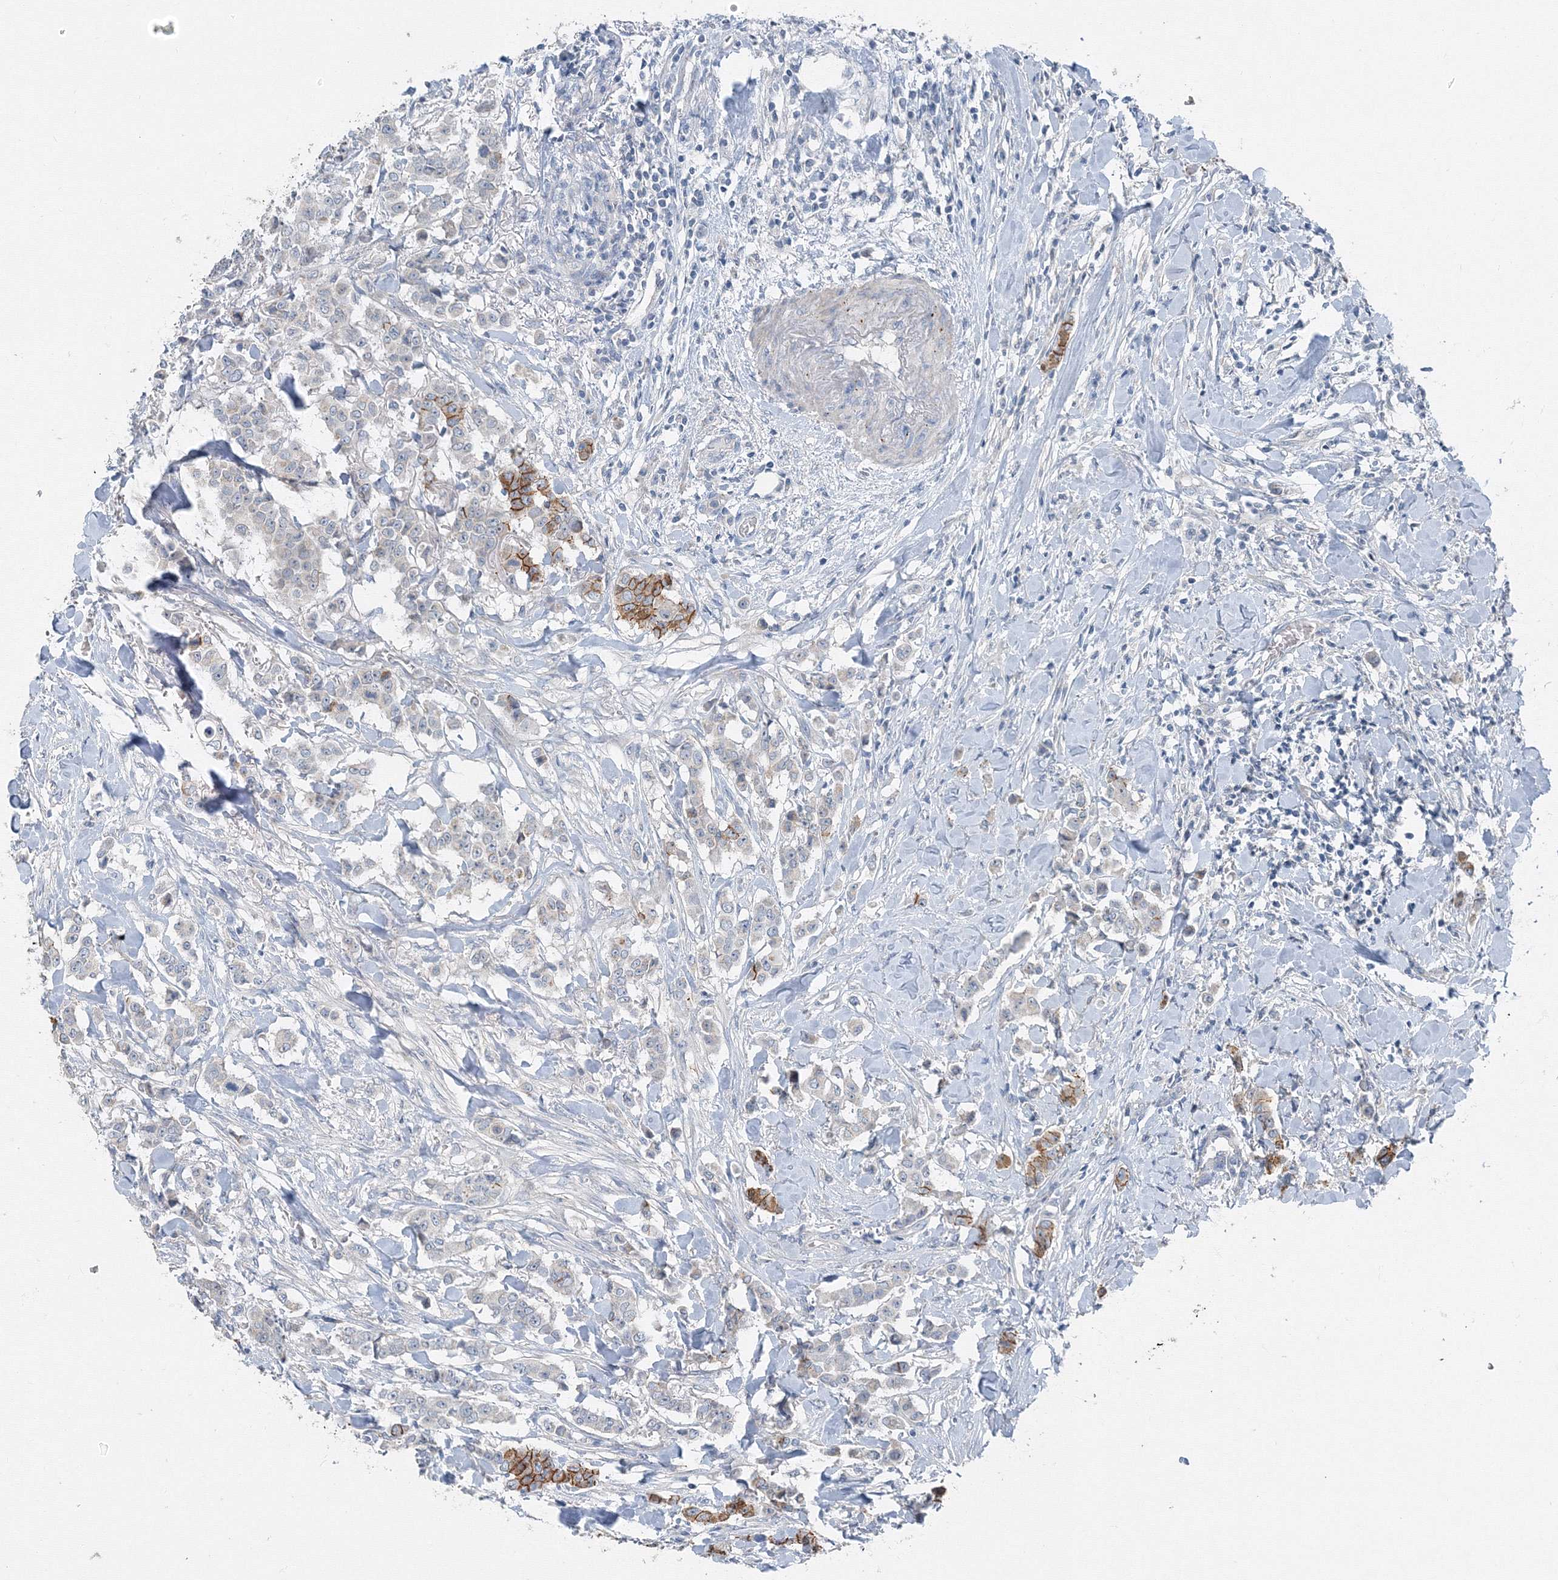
{"staining": {"intensity": "moderate", "quantity": "25%-75%", "location": "cytoplasmic/membranous"}, "tissue": "breast cancer", "cell_type": "Tumor cells", "image_type": "cancer", "snomed": [{"axis": "morphology", "description": "Duct carcinoma"}, {"axis": "topography", "description": "Breast"}], "caption": "The histopathology image displays staining of breast invasive ductal carcinoma, revealing moderate cytoplasmic/membranous protein positivity (brown color) within tumor cells.", "gene": "AASDH", "patient": {"sex": "female", "age": 40}}